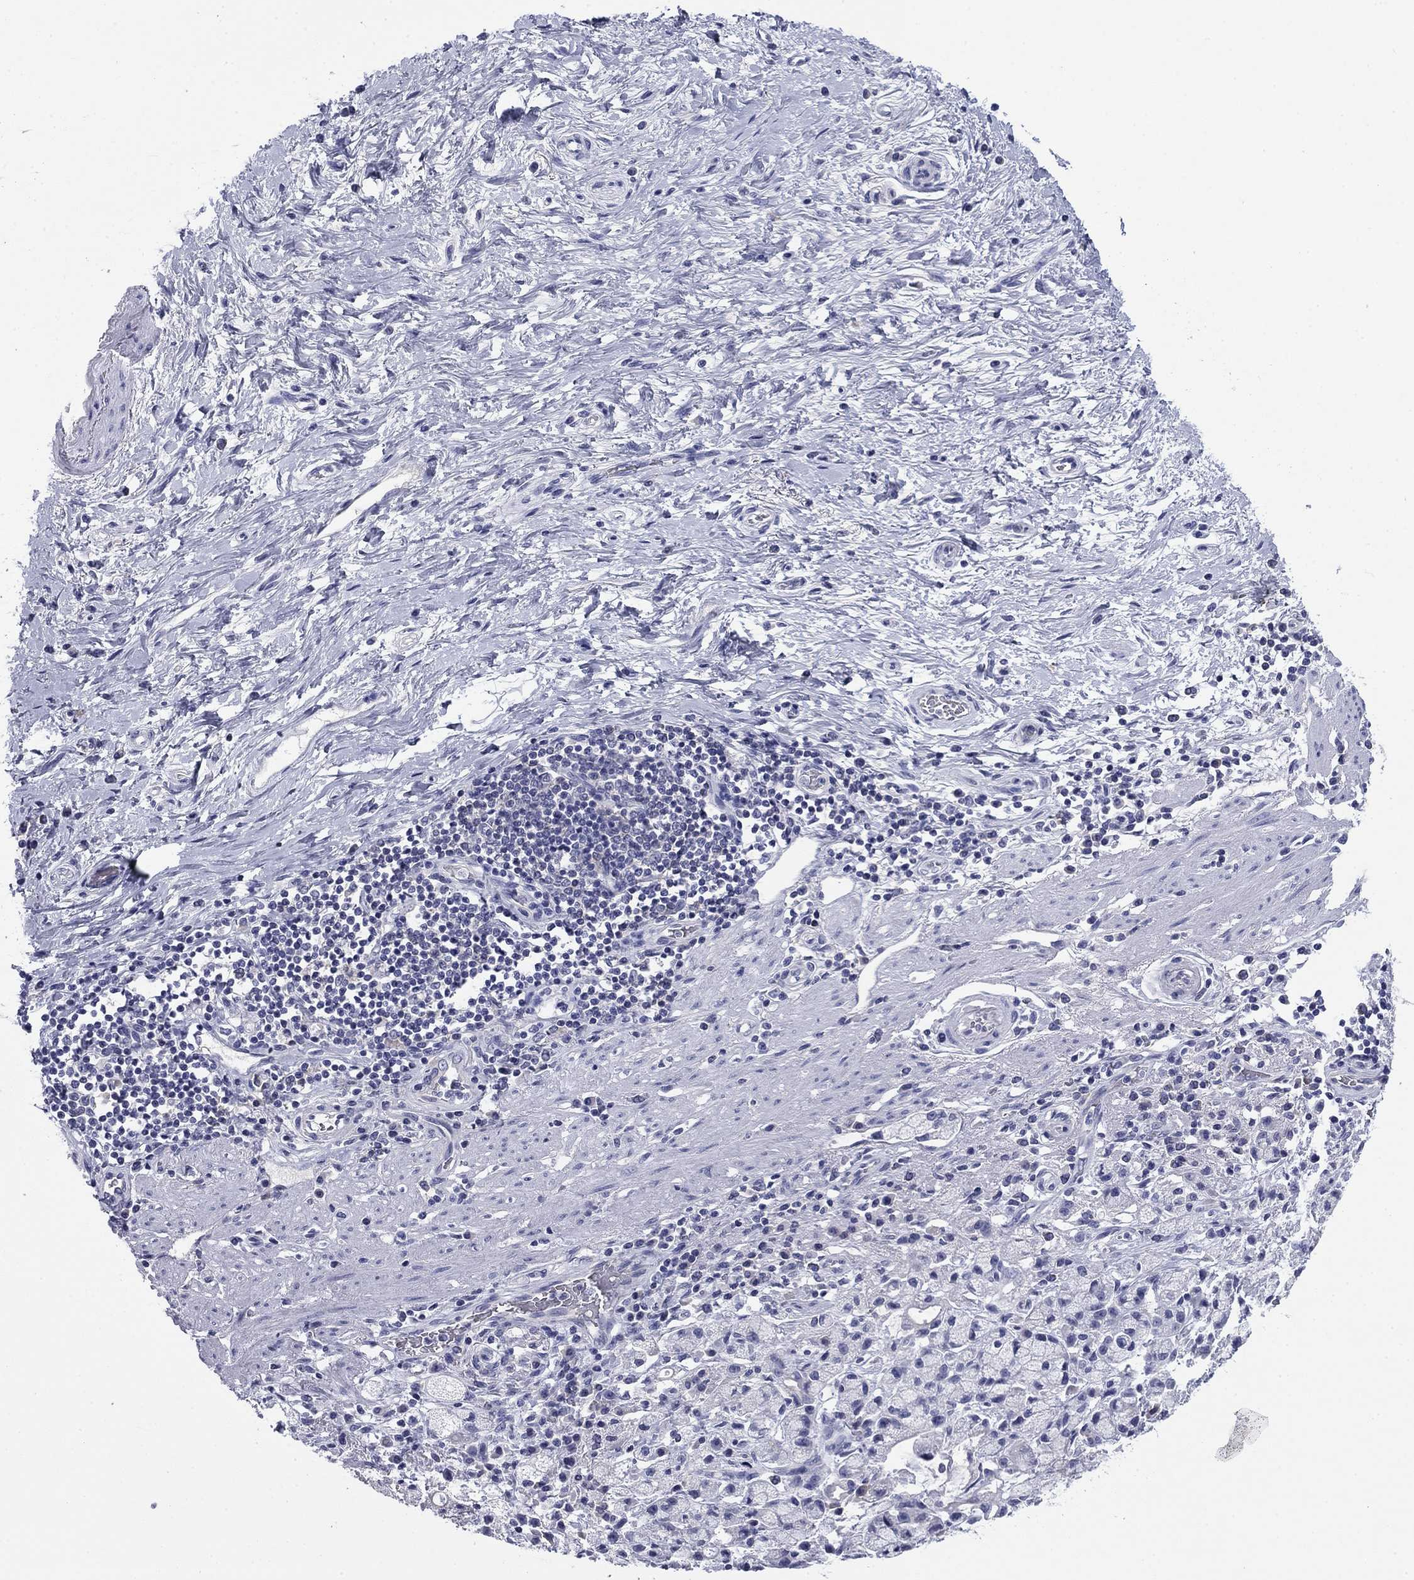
{"staining": {"intensity": "negative", "quantity": "none", "location": "none"}, "tissue": "stomach cancer", "cell_type": "Tumor cells", "image_type": "cancer", "snomed": [{"axis": "morphology", "description": "Adenocarcinoma, NOS"}, {"axis": "topography", "description": "Stomach"}], "caption": "High magnification brightfield microscopy of stomach cancer stained with DAB (3,3'-diaminobenzidine) (brown) and counterstained with hematoxylin (blue): tumor cells show no significant expression. (DAB IHC, high magnification).", "gene": "ABCC2", "patient": {"sex": "male", "age": 58}}